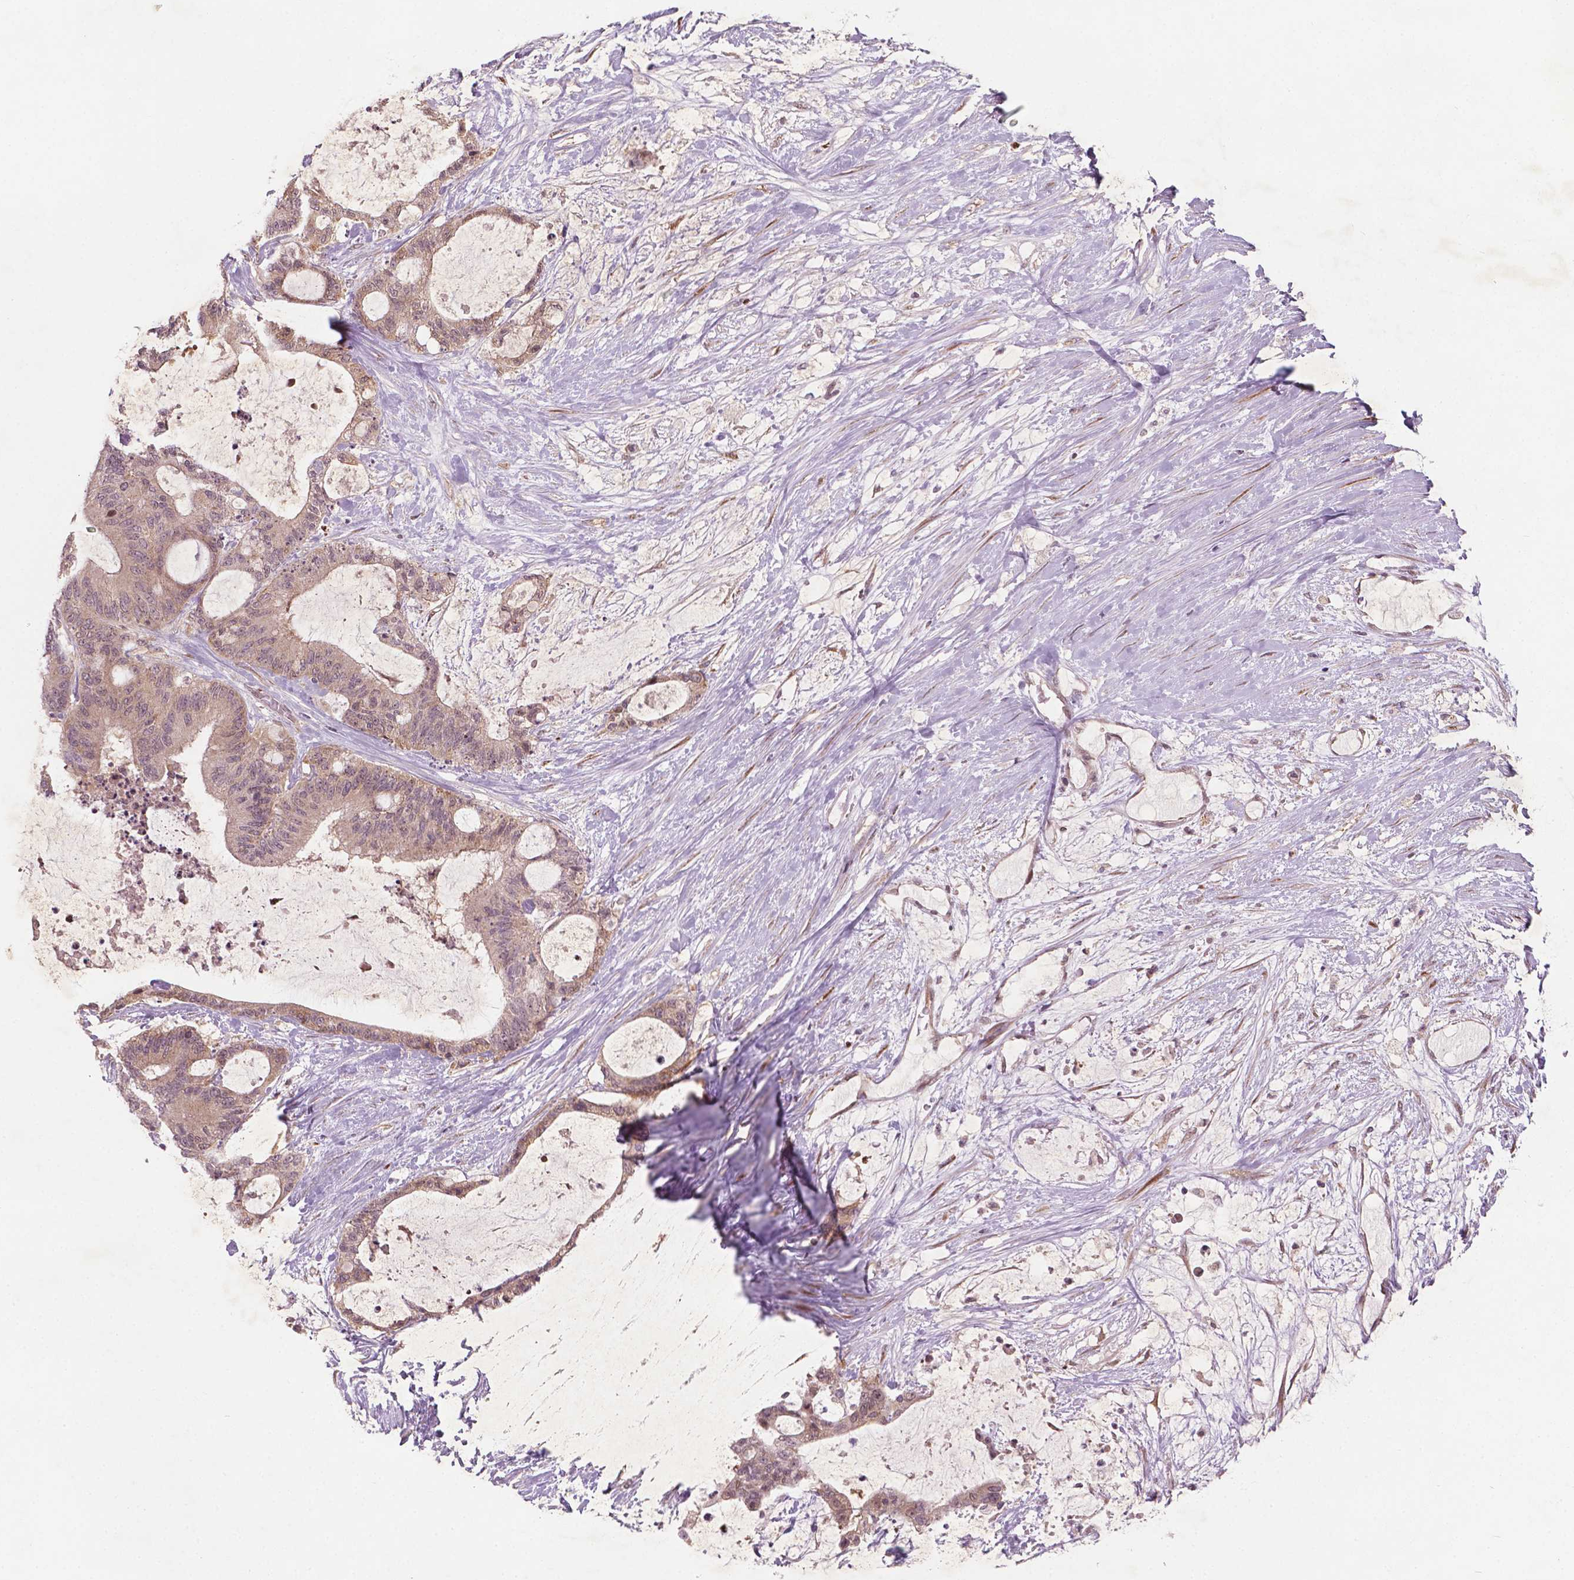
{"staining": {"intensity": "weak", "quantity": ">75%", "location": "cytoplasmic/membranous"}, "tissue": "liver cancer", "cell_type": "Tumor cells", "image_type": "cancer", "snomed": [{"axis": "morphology", "description": "Normal tissue, NOS"}, {"axis": "morphology", "description": "Cholangiocarcinoma"}, {"axis": "topography", "description": "Liver"}, {"axis": "topography", "description": "Peripheral nerve tissue"}], "caption": "Cholangiocarcinoma (liver) stained with a protein marker reveals weak staining in tumor cells.", "gene": "NFAT5", "patient": {"sex": "female", "age": 73}}